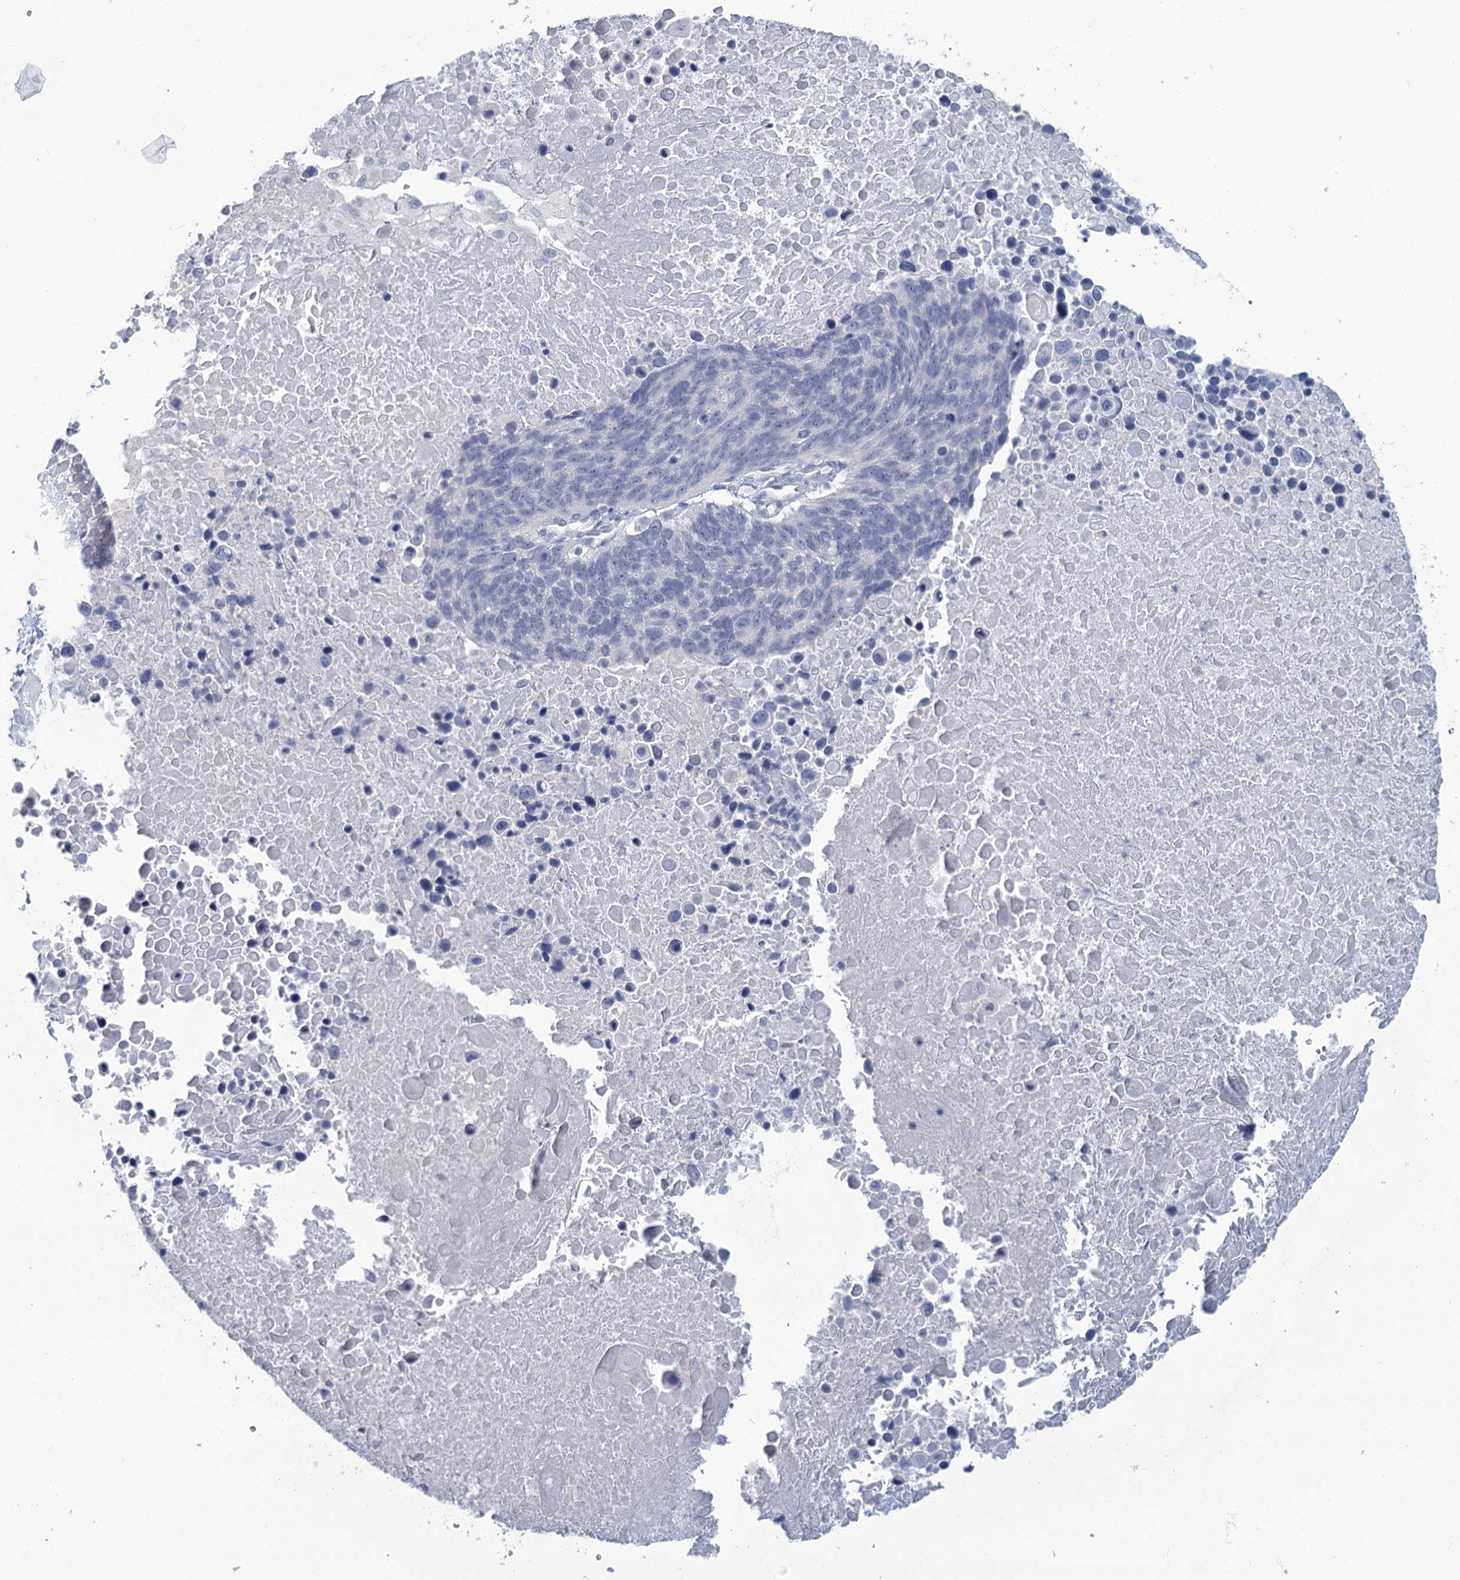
{"staining": {"intensity": "negative", "quantity": "none", "location": "none"}, "tissue": "lung cancer", "cell_type": "Tumor cells", "image_type": "cancer", "snomed": [{"axis": "morphology", "description": "Normal tissue, NOS"}, {"axis": "morphology", "description": "Squamous cell carcinoma, NOS"}, {"axis": "topography", "description": "Lymph node"}, {"axis": "topography", "description": "Lung"}], "caption": "Human squamous cell carcinoma (lung) stained for a protein using IHC displays no staining in tumor cells.", "gene": "CHGA", "patient": {"sex": "male", "age": 66}}